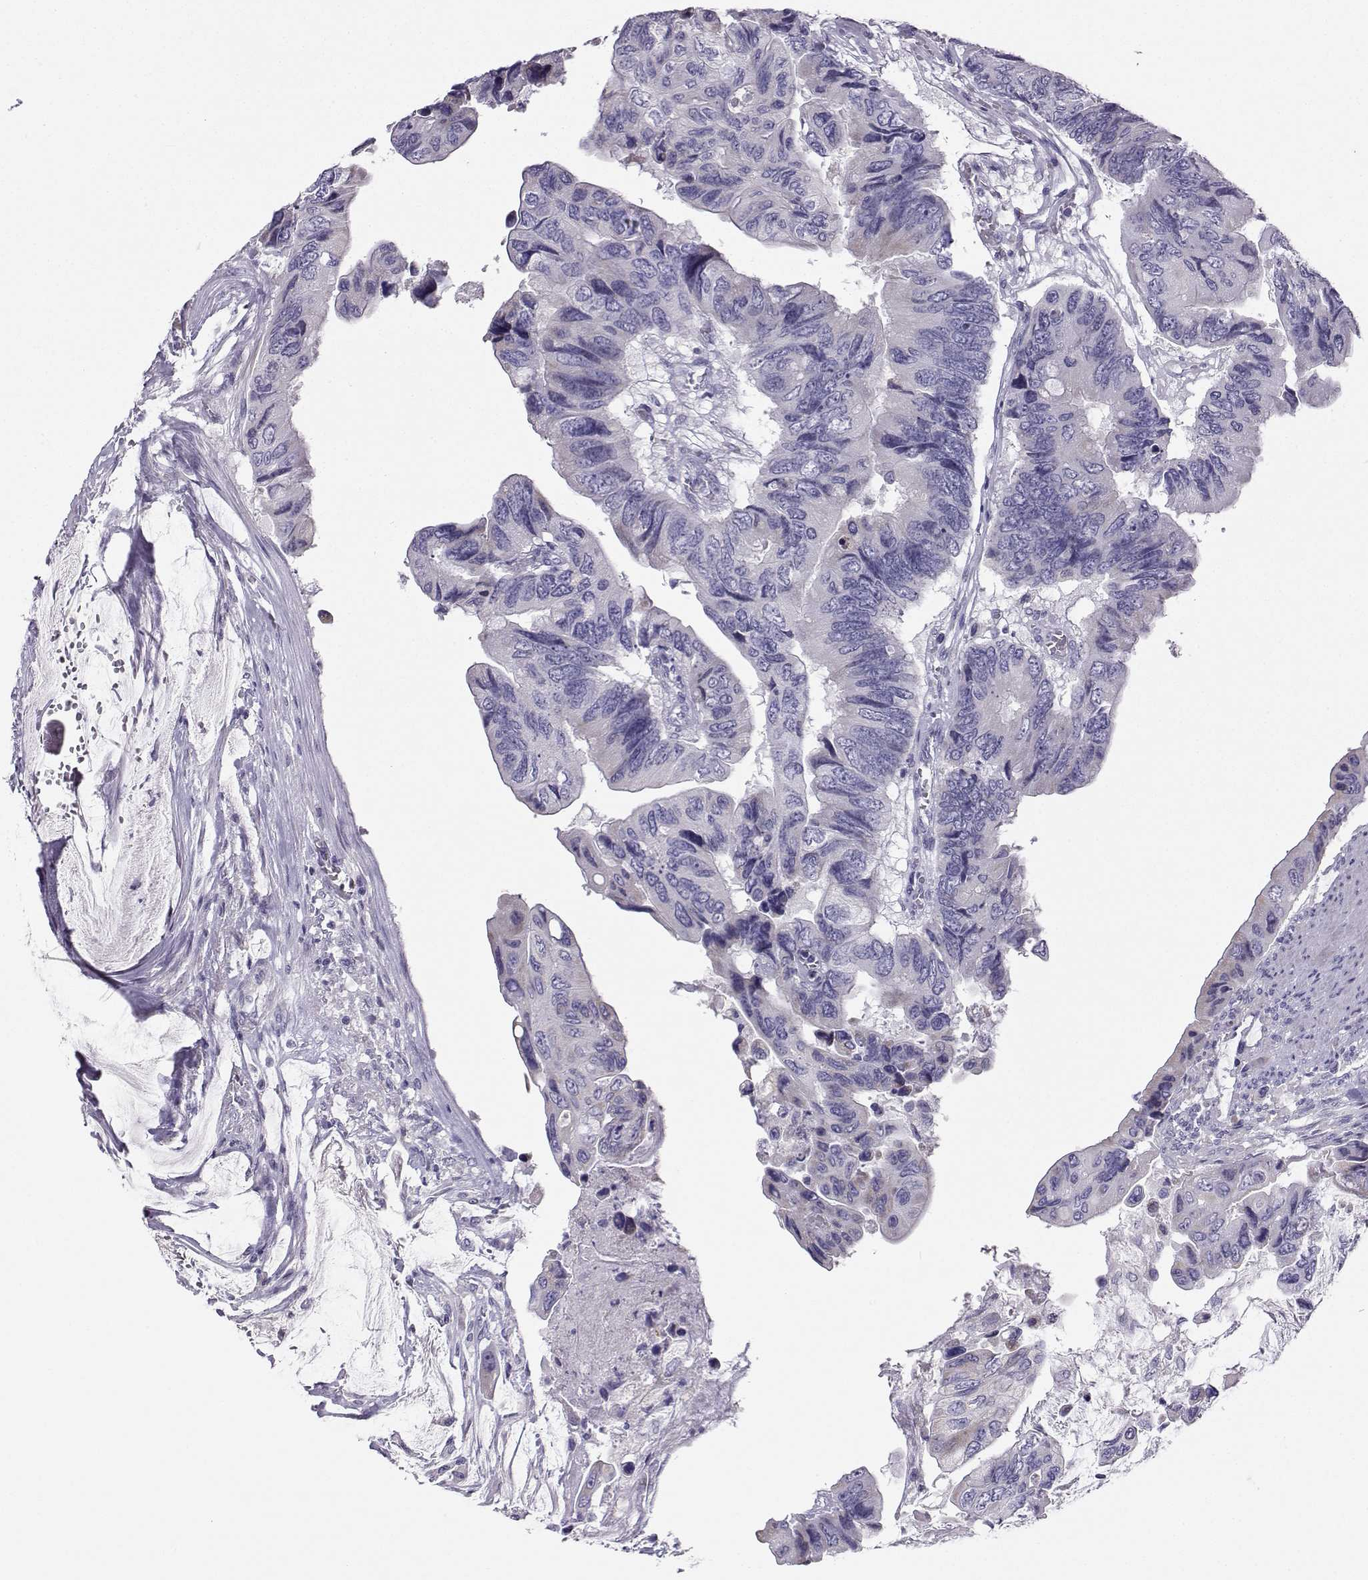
{"staining": {"intensity": "negative", "quantity": "none", "location": "none"}, "tissue": "colorectal cancer", "cell_type": "Tumor cells", "image_type": "cancer", "snomed": [{"axis": "morphology", "description": "Adenocarcinoma, NOS"}, {"axis": "topography", "description": "Rectum"}], "caption": "The histopathology image demonstrates no significant positivity in tumor cells of colorectal adenocarcinoma.", "gene": "FBXO24", "patient": {"sex": "male", "age": 63}}